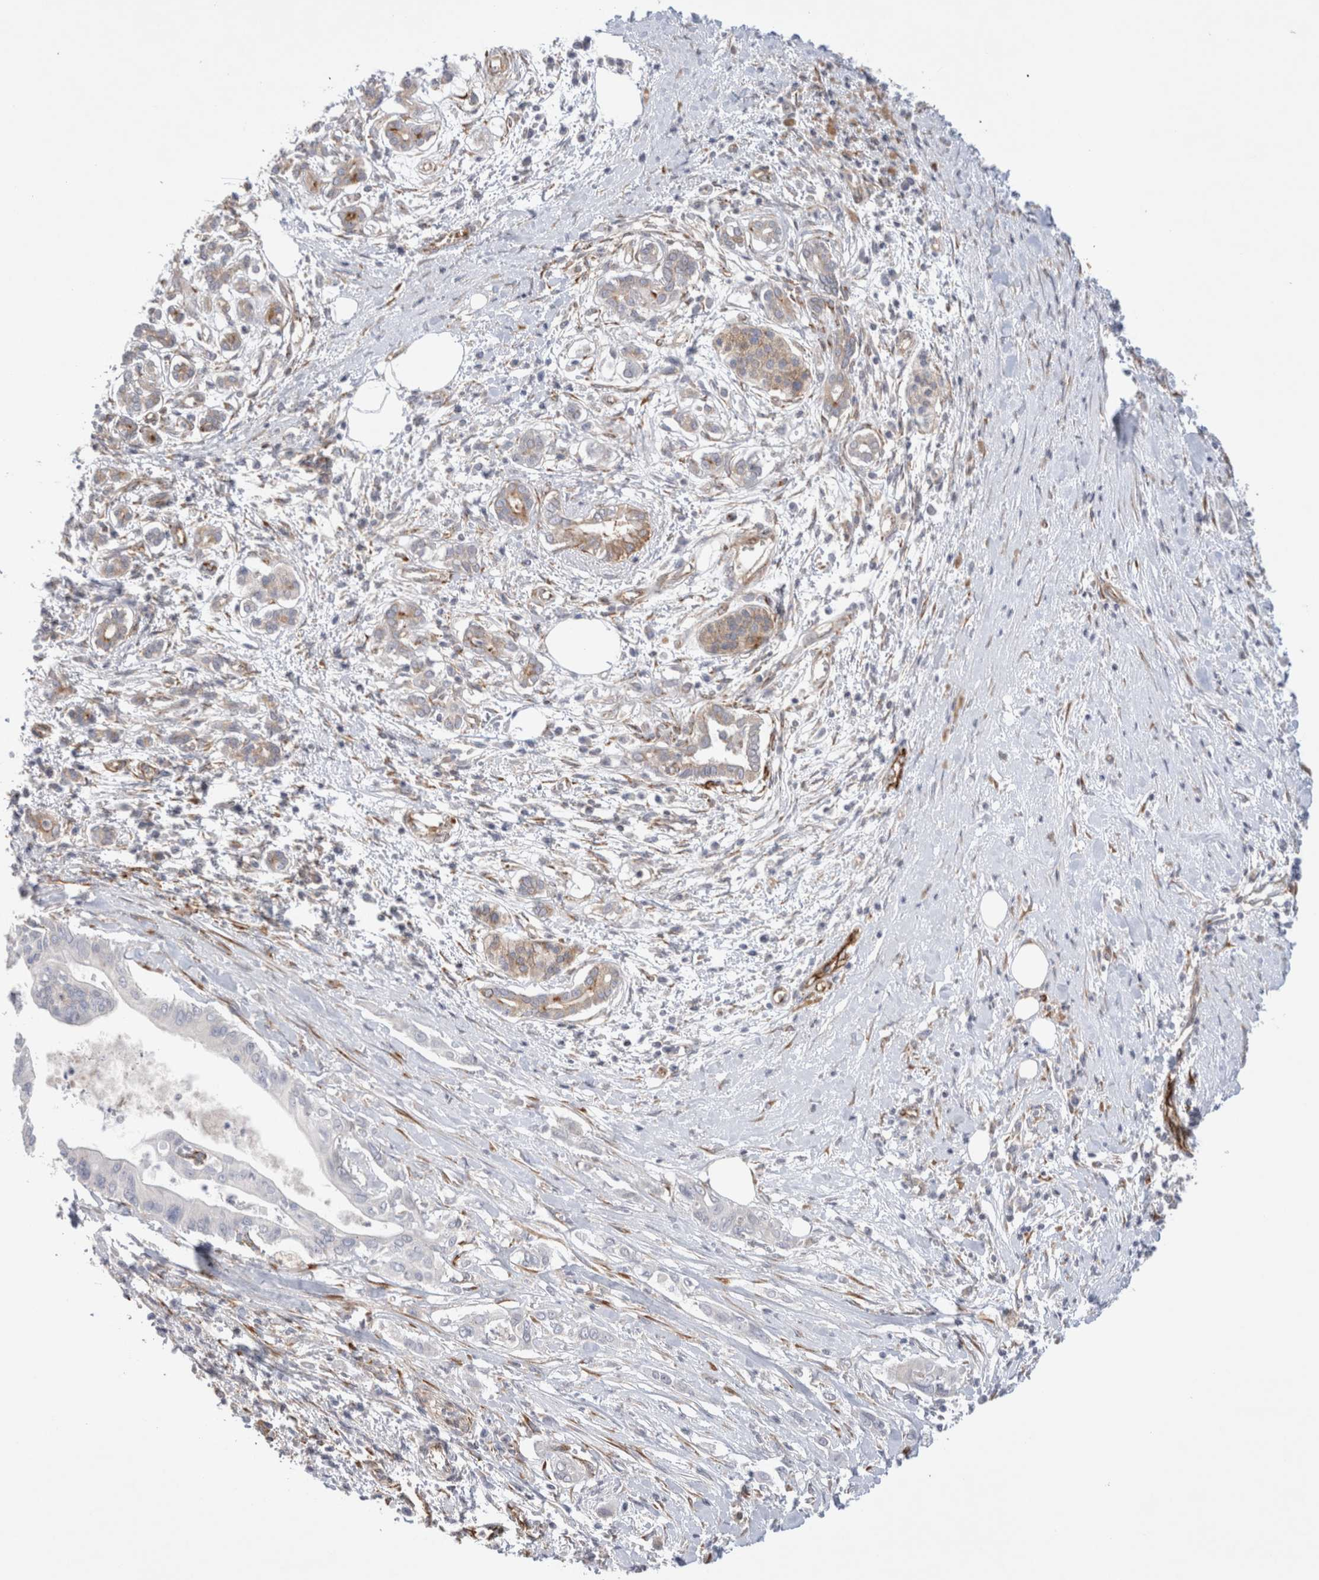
{"staining": {"intensity": "negative", "quantity": "none", "location": "none"}, "tissue": "pancreatic cancer", "cell_type": "Tumor cells", "image_type": "cancer", "snomed": [{"axis": "morphology", "description": "Adenocarcinoma, NOS"}, {"axis": "topography", "description": "Pancreas"}], "caption": "Tumor cells show no significant protein staining in pancreatic cancer (adenocarcinoma).", "gene": "CNPY4", "patient": {"sex": "male", "age": 58}}